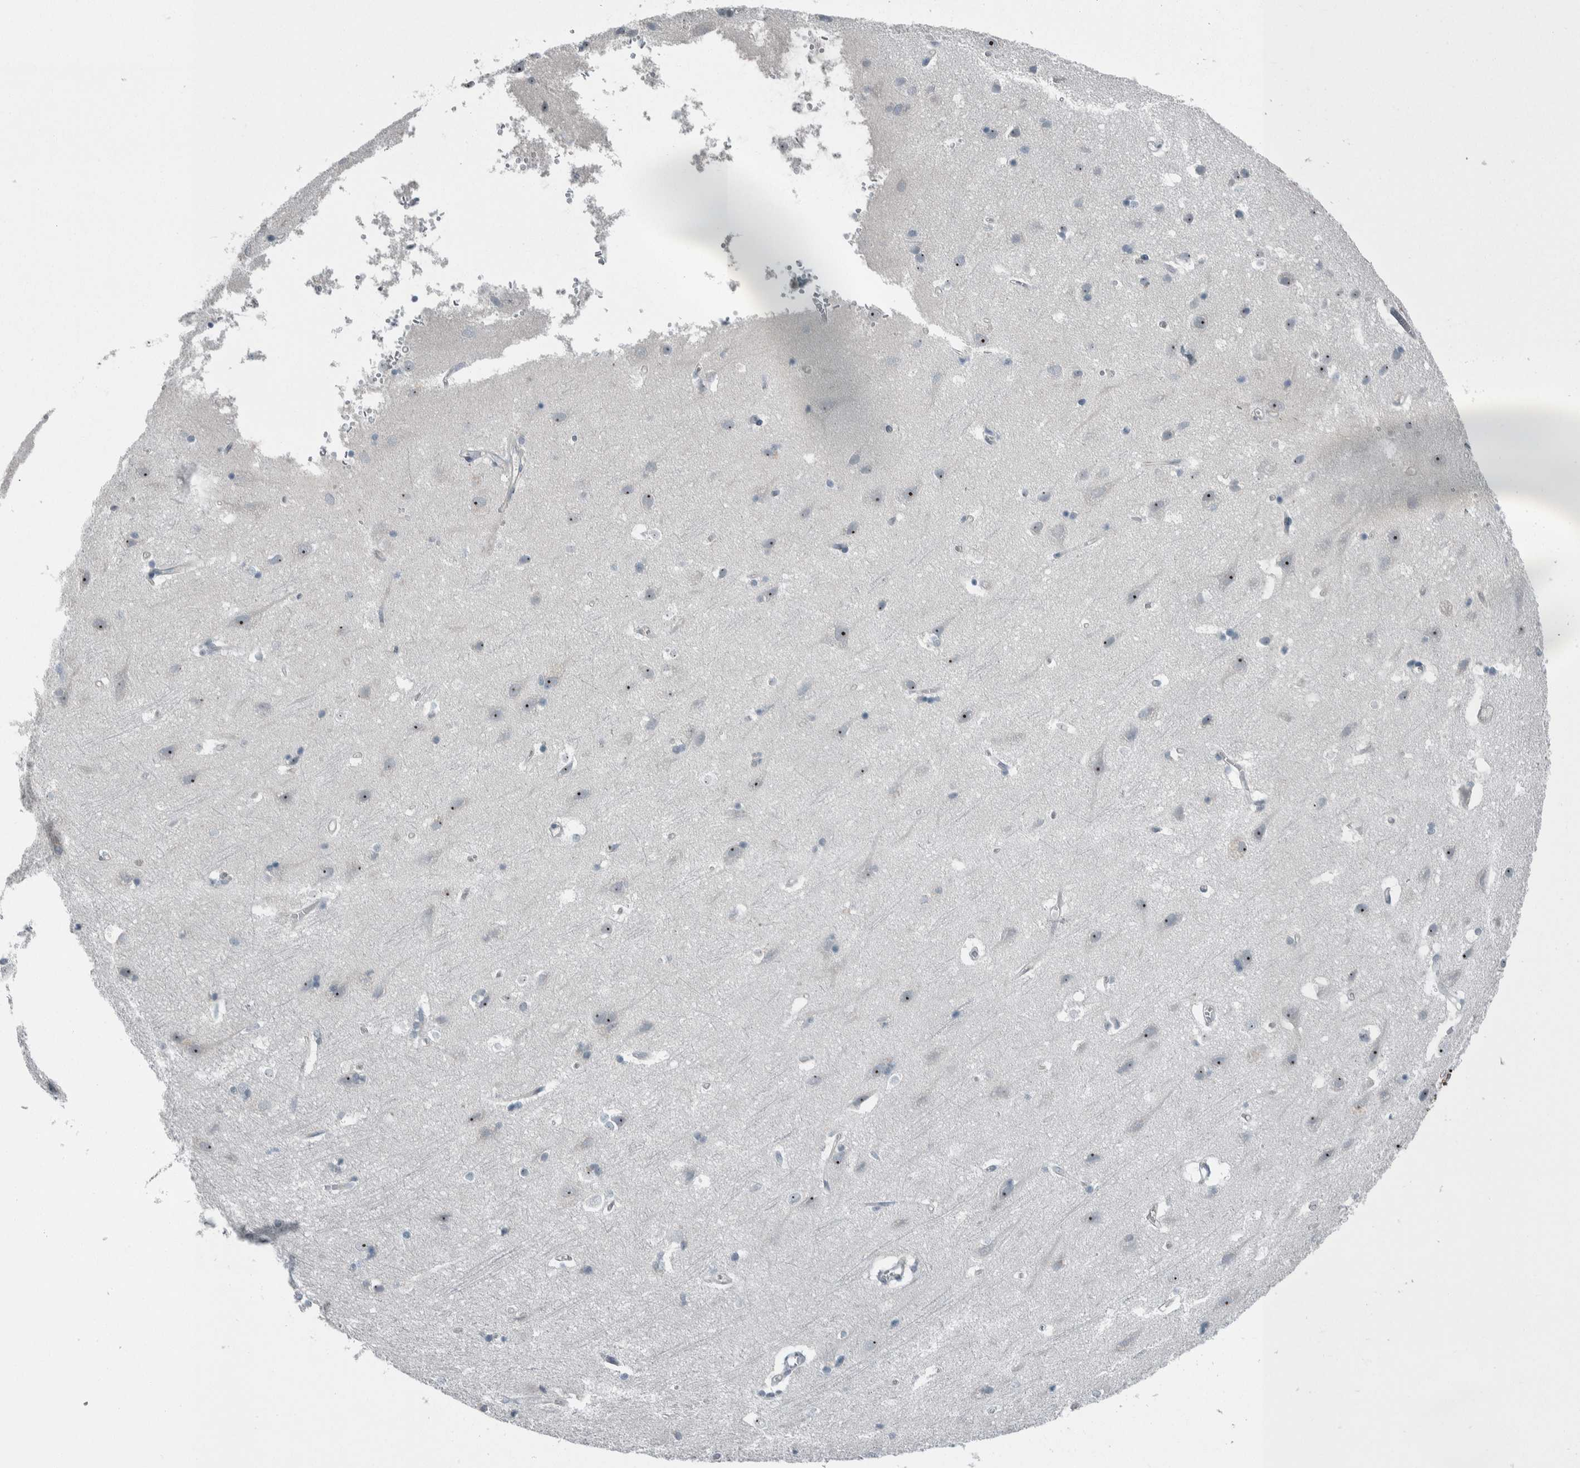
{"staining": {"intensity": "negative", "quantity": "none", "location": "none"}, "tissue": "cerebral cortex", "cell_type": "Endothelial cells", "image_type": "normal", "snomed": [{"axis": "morphology", "description": "Normal tissue, NOS"}, {"axis": "topography", "description": "Cerebral cortex"}], "caption": "Protein analysis of normal cerebral cortex exhibits no significant expression in endothelial cells.", "gene": "USP25", "patient": {"sex": "male", "age": 54}}